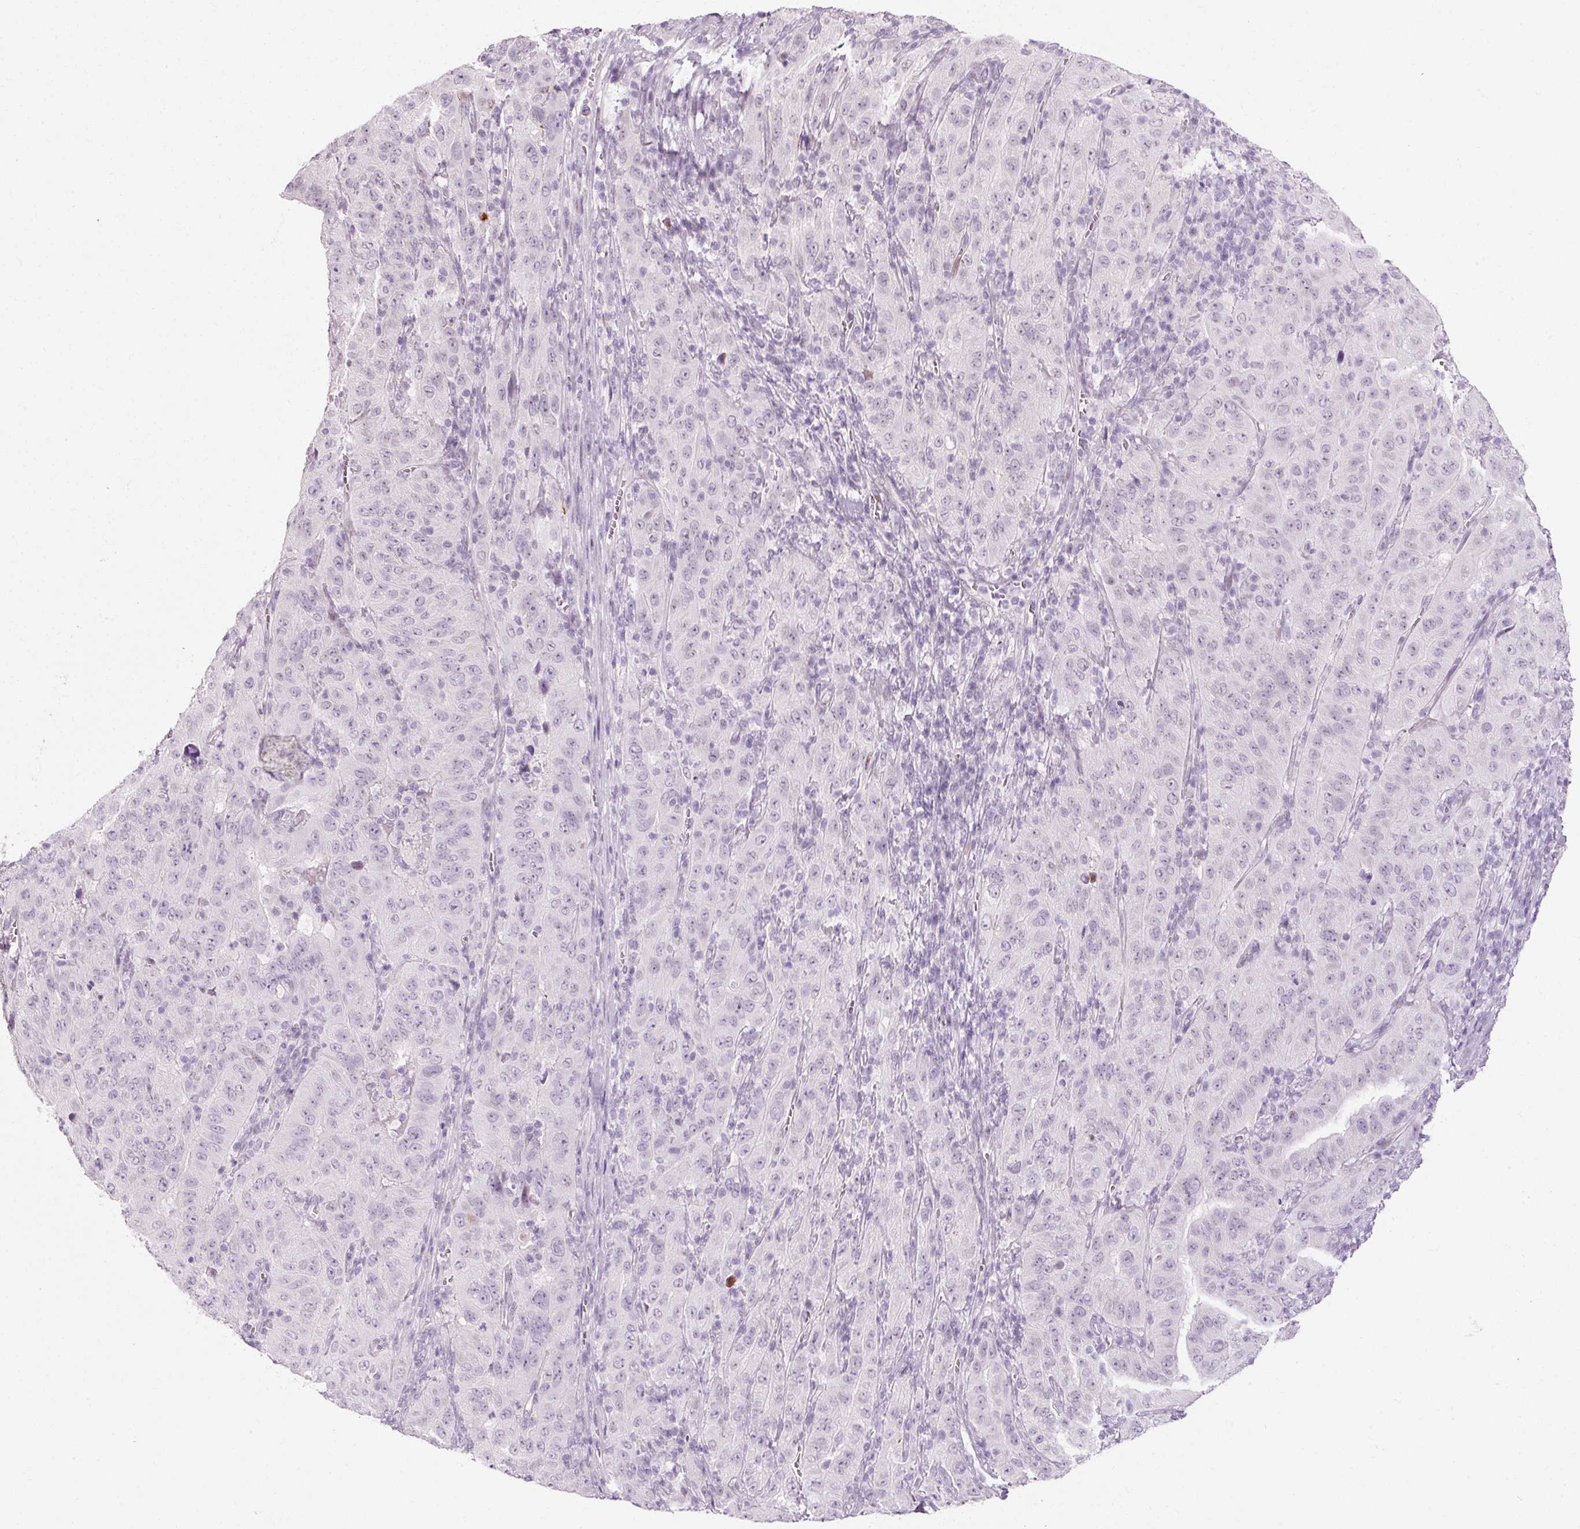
{"staining": {"intensity": "negative", "quantity": "none", "location": "none"}, "tissue": "pancreatic cancer", "cell_type": "Tumor cells", "image_type": "cancer", "snomed": [{"axis": "morphology", "description": "Adenocarcinoma, NOS"}, {"axis": "topography", "description": "Pancreas"}], "caption": "Tumor cells are negative for protein expression in human pancreatic cancer (adenocarcinoma).", "gene": "ANKRD20A1", "patient": {"sex": "male", "age": 63}}